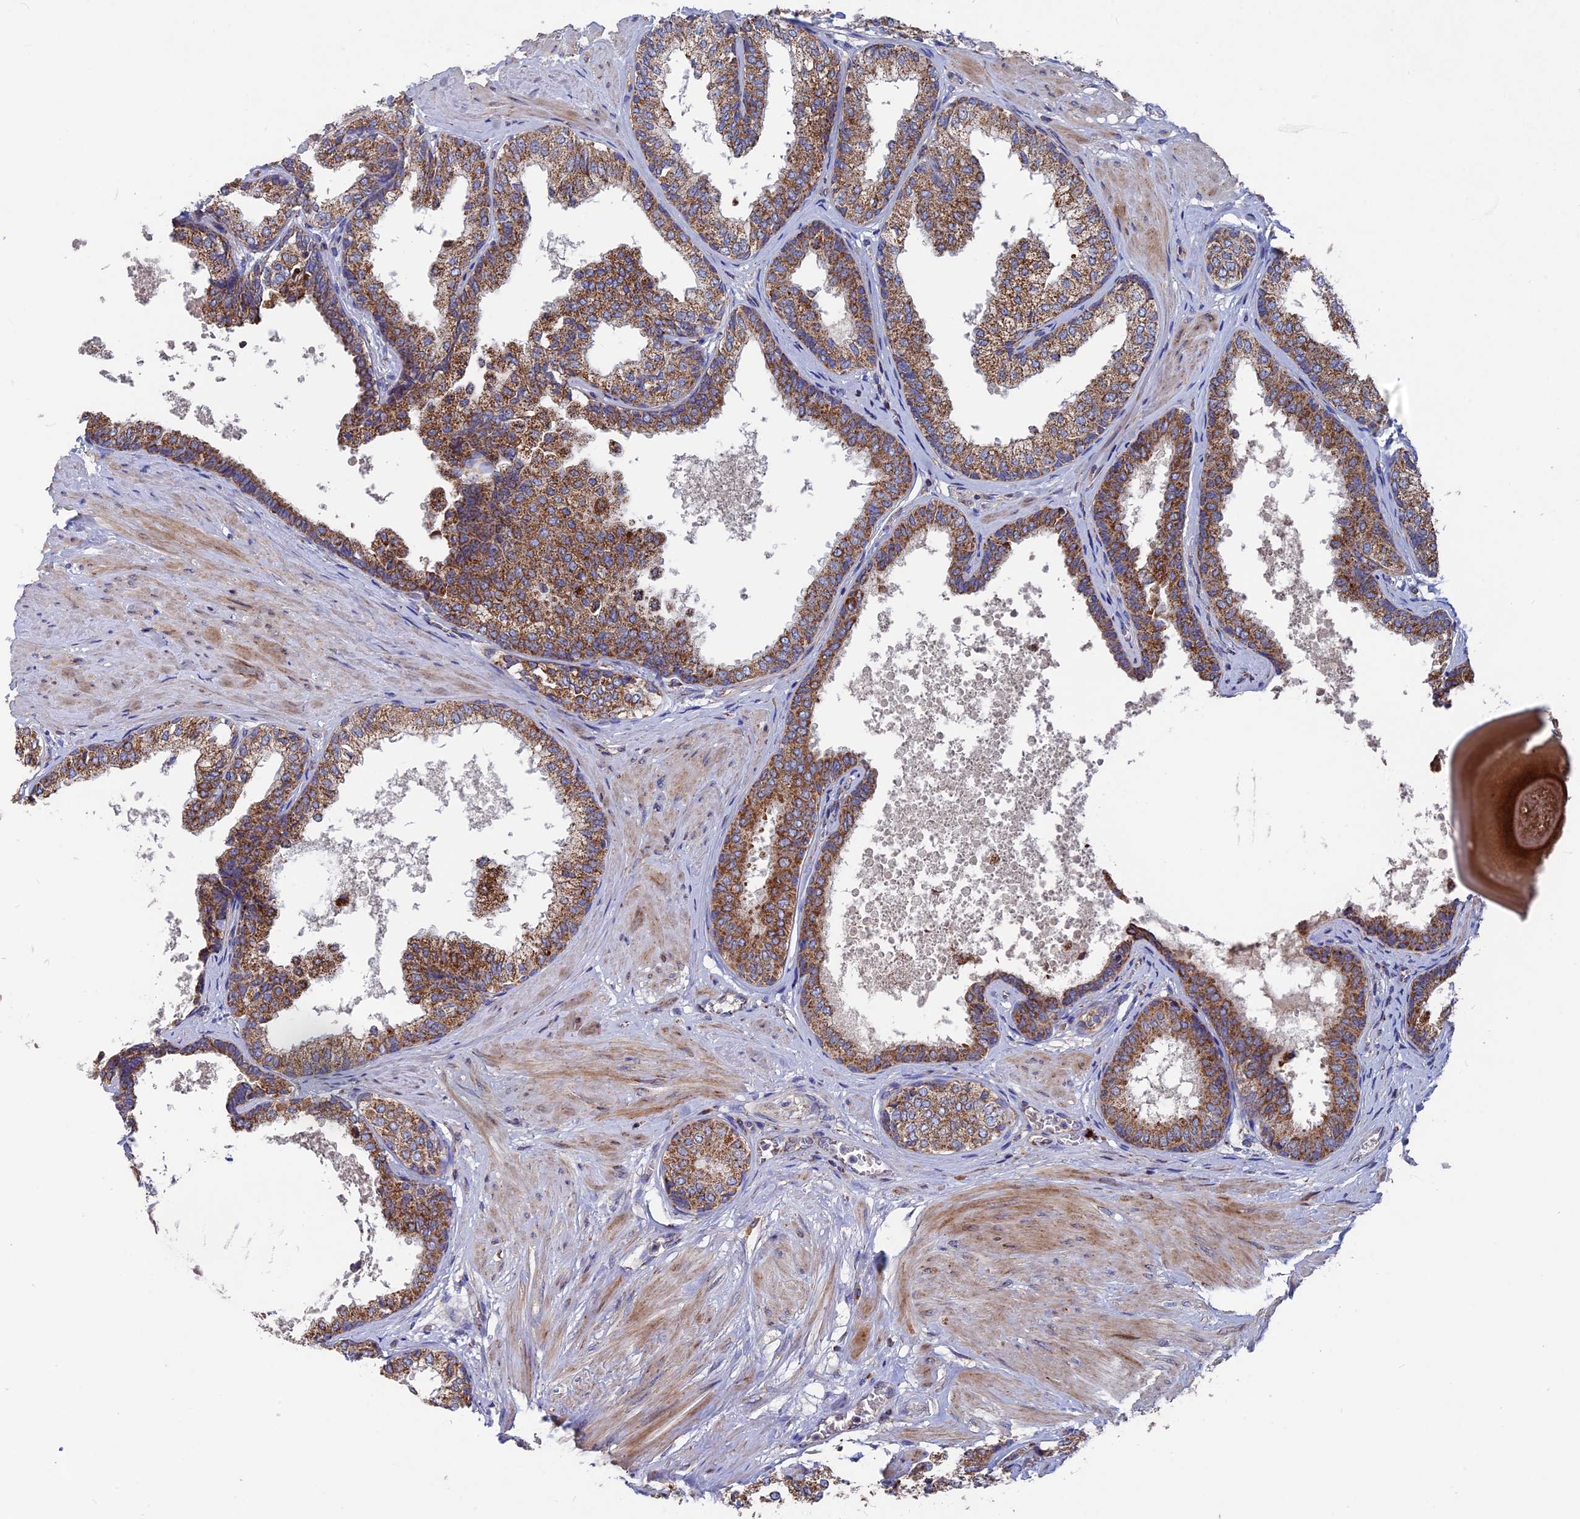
{"staining": {"intensity": "moderate", "quantity": ">75%", "location": "cytoplasmic/membranous"}, "tissue": "prostate", "cell_type": "Glandular cells", "image_type": "normal", "snomed": [{"axis": "morphology", "description": "Normal tissue, NOS"}, {"axis": "topography", "description": "Prostate"}], "caption": "DAB (3,3'-diaminobenzidine) immunohistochemical staining of benign prostate exhibits moderate cytoplasmic/membranous protein positivity in approximately >75% of glandular cells.", "gene": "TGFA", "patient": {"sex": "male", "age": 48}}